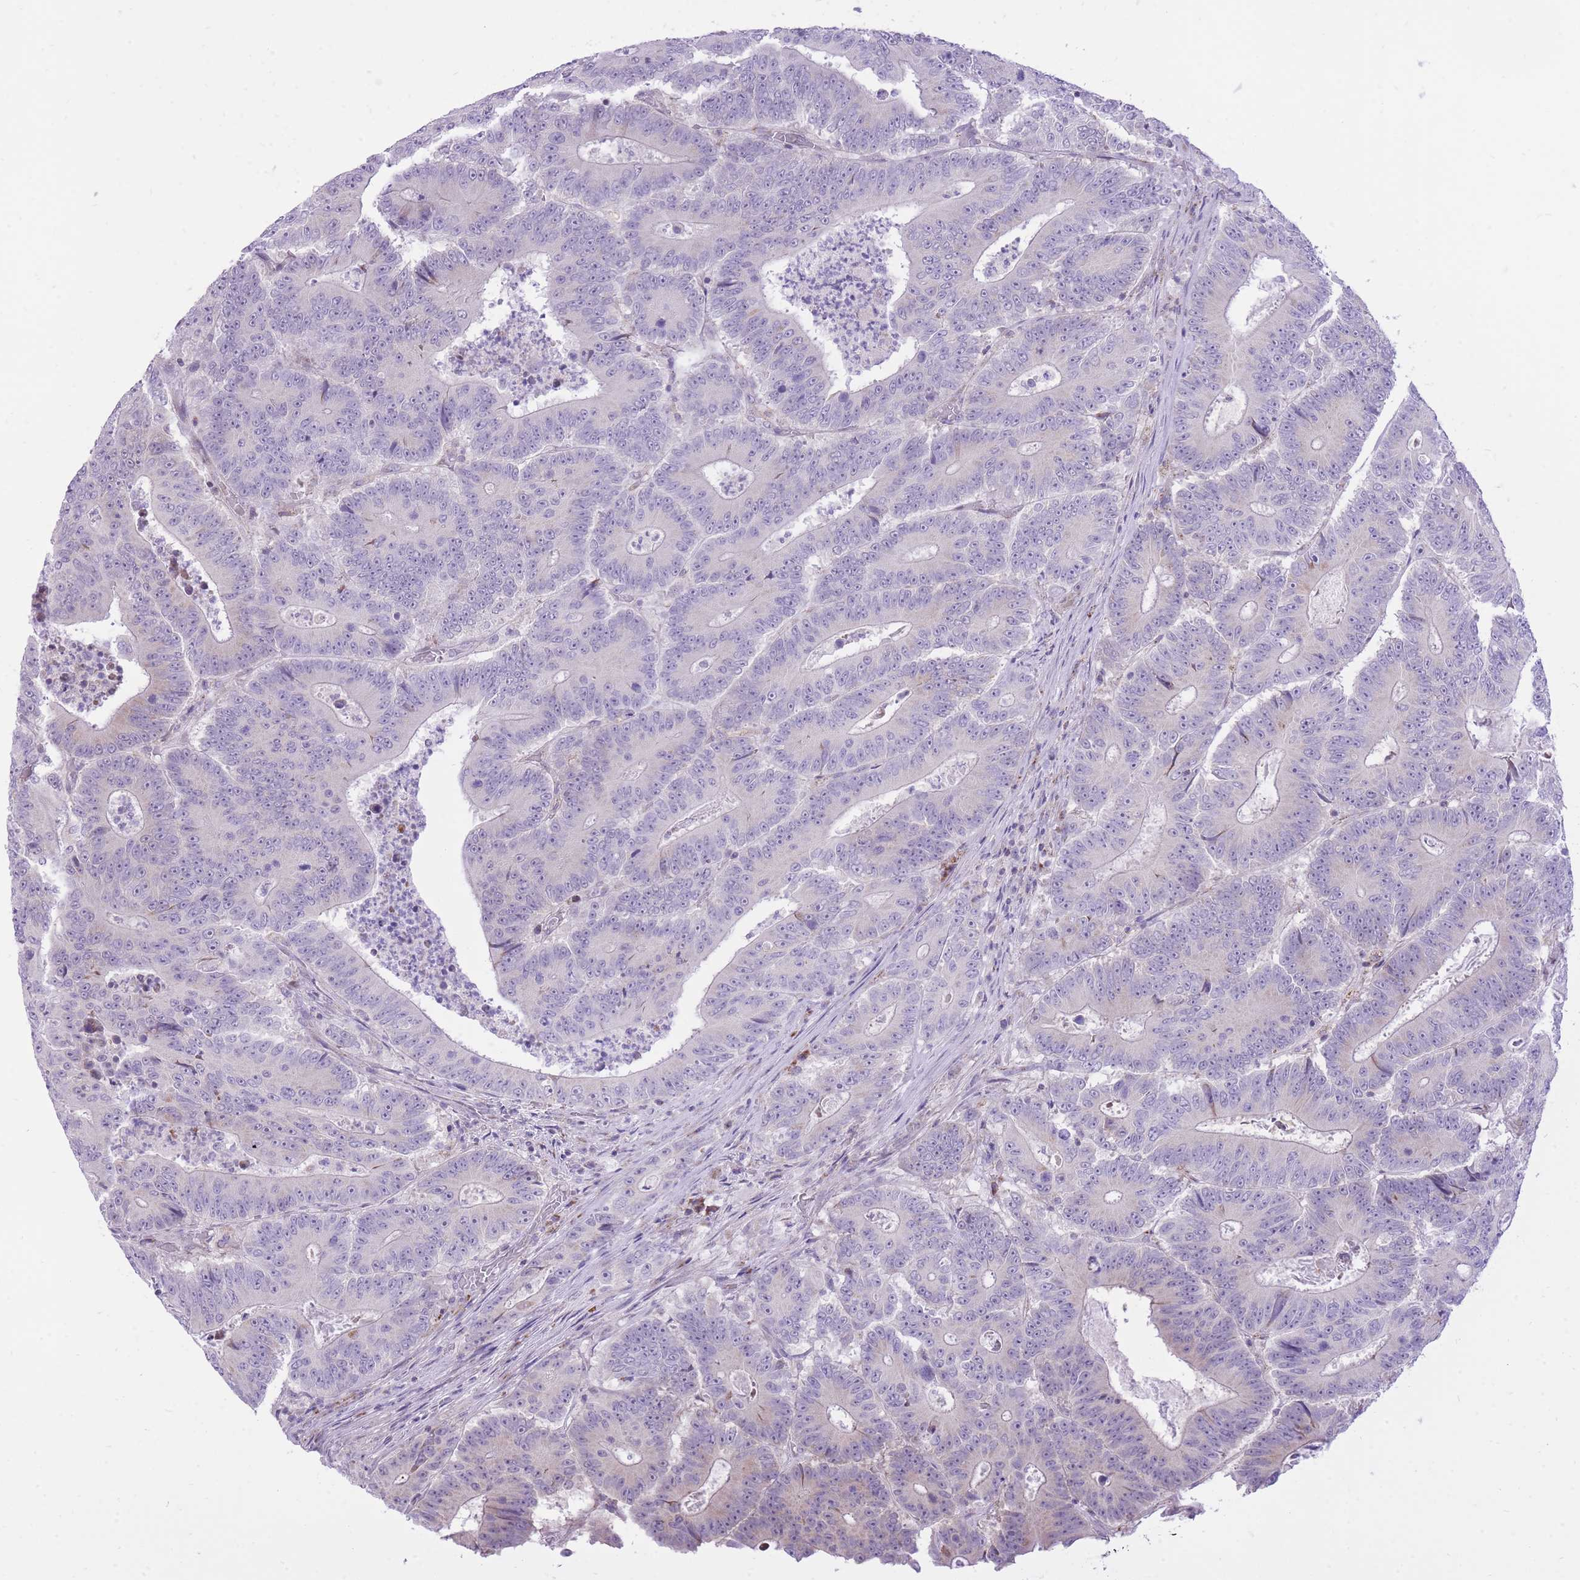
{"staining": {"intensity": "negative", "quantity": "none", "location": "none"}, "tissue": "colorectal cancer", "cell_type": "Tumor cells", "image_type": "cancer", "snomed": [{"axis": "morphology", "description": "Adenocarcinoma, NOS"}, {"axis": "topography", "description": "Colon"}], "caption": "Image shows no significant protein expression in tumor cells of colorectal cancer.", "gene": "DENND2D", "patient": {"sex": "male", "age": 83}}